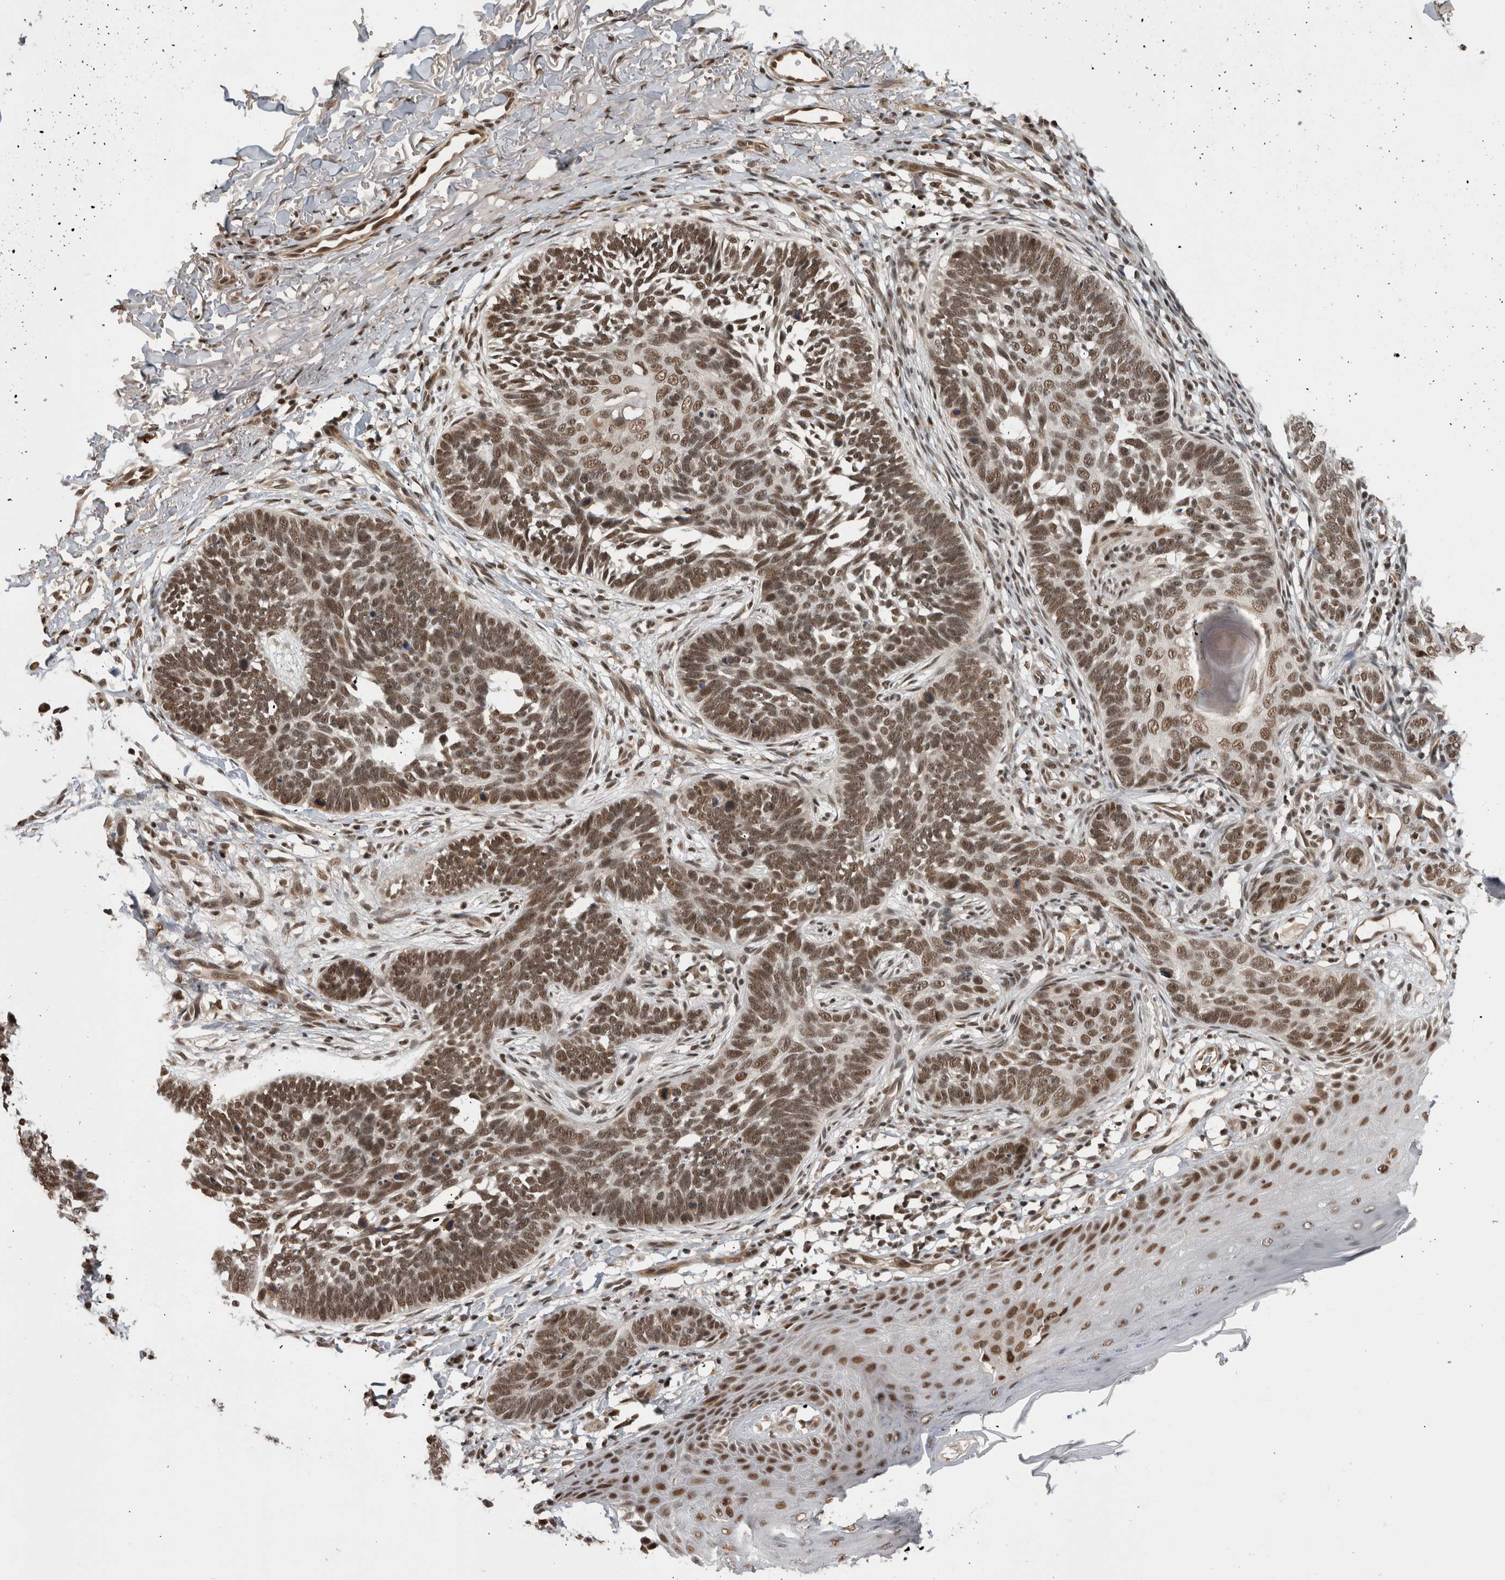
{"staining": {"intensity": "moderate", "quantity": ">75%", "location": "nuclear"}, "tissue": "skin cancer", "cell_type": "Tumor cells", "image_type": "cancer", "snomed": [{"axis": "morphology", "description": "Normal tissue, NOS"}, {"axis": "morphology", "description": "Basal cell carcinoma"}, {"axis": "topography", "description": "Skin"}], "caption": "This image demonstrates skin cancer stained with IHC to label a protein in brown. The nuclear of tumor cells show moderate positivity for the protein. Nuclei are counter-stained blue.", "gene": "CPSF2", "patient": {"sex": "male", "age": 77}}